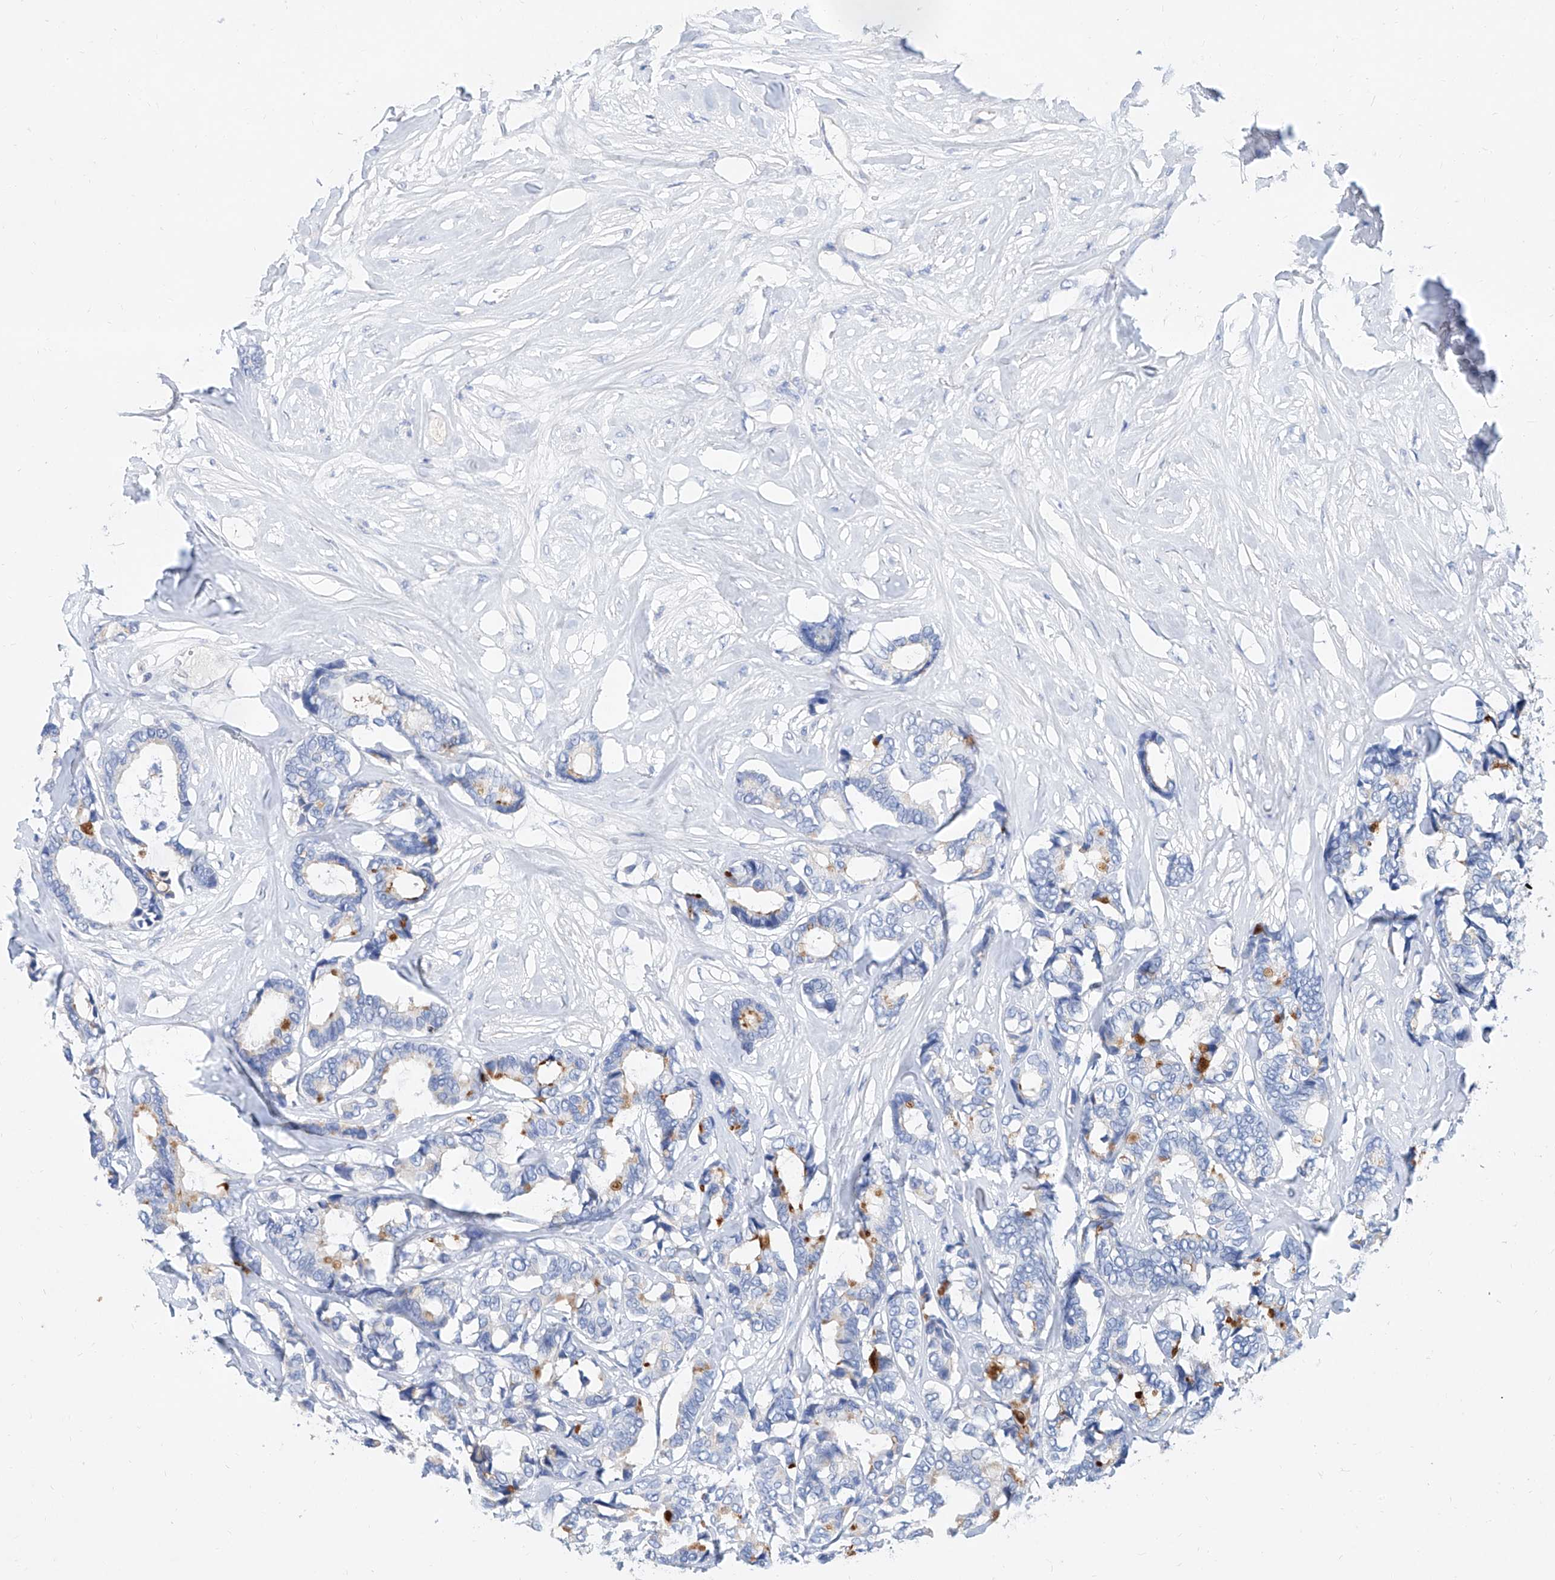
{"staining": {"intensity": "moderate", "quantity": "<25%", "location": "cytoplasmic/membranous"}, "tissue": "breast cancer", "cell_type": "Tumor cells", "image_type": "cancer", "snomed": [{"axis": "morphology", "description": "Duct carcinoma"}, {"axis": "topography", "description": "Breast"}], "caption": "Breast cancer tissue exhibits moderate cytoplasmic/membranous staining in about <25% of tumor cells, visualized by immunohistochemistry.", "gene": "SLC25A29", "patient": {"sex": "female", "age": 87}}